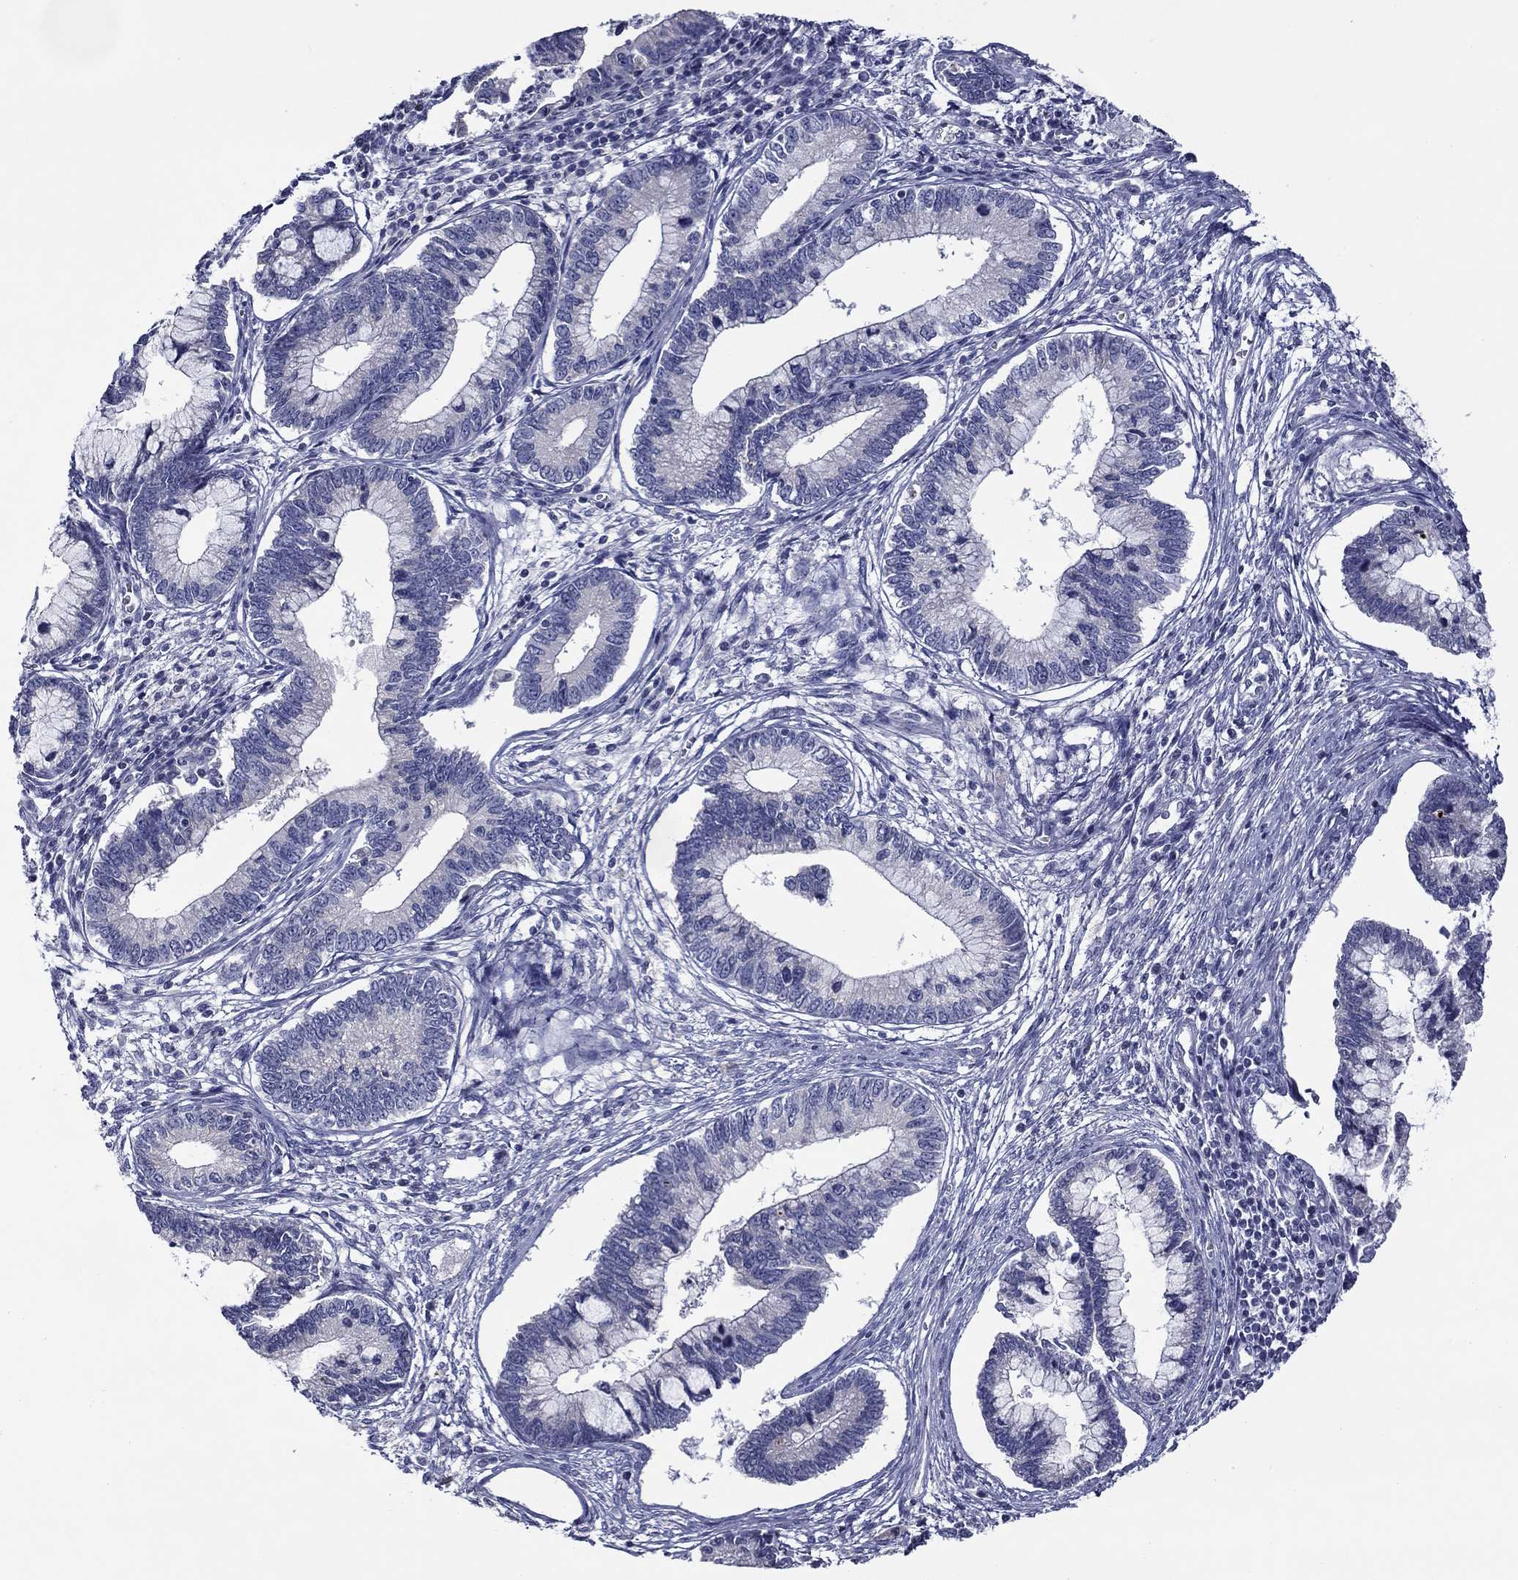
{"staining": {"intensity": "negative", "quantity": "none", "location": "none"}, "tissue": "cervical cancer", "cell_type": "Tumor cells", "image_type": "cancer", "snomed": [{"axis": "morphology", "description": "Adenocarcinoma, NOS"}, {"axis": "topography", "description": "Cervix"}], "caption": "An image of human cervical cancer (adenocarcinoma) is negative for staining in tumor cells.", "gene": "SPATA7", "patient": {"sex": "female", "age": 44}}